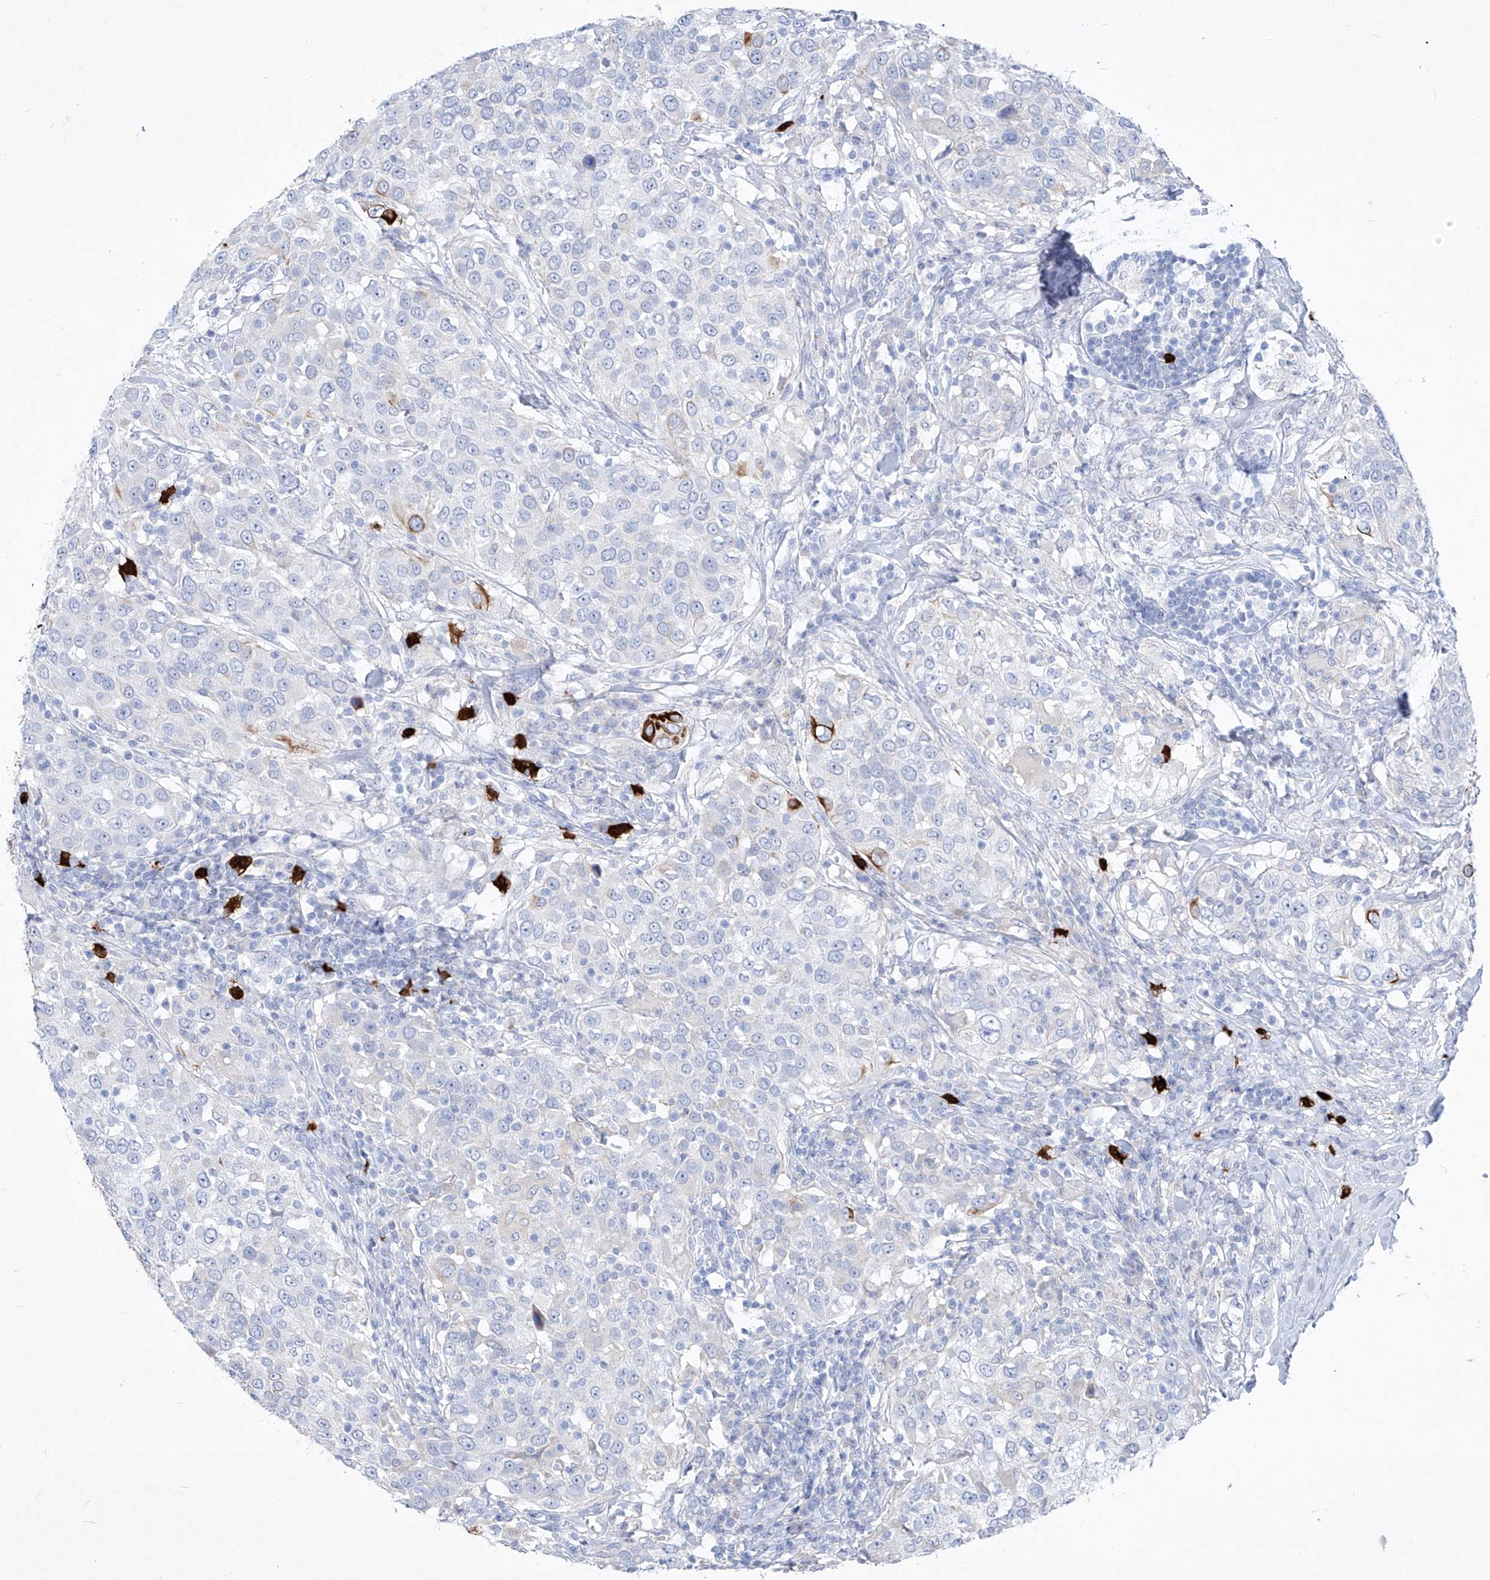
{"staining": {"intensity": "negative", "quantity": "none", "location": "none"}, "tissue": "urothelial cancer", "cell_type": "Tumor cells", "image_type": "cancer", "snomed": [{"axis": "morphology", "description": "Urothelial carcinoma, High grade"}, {"axis": "topography", "description": "Urinary bladder"}], "caption": "An immunohistochemistry (IHC) photomicrograph of high-grade urothelial carcinoma is shown. There is no staining in tumor cells of high-grade urothelial carcinoma. Brightfield microscopy of immunohistochemistry (IHC) stained with DAB (3,3'-diaminobenzidine) (brown) and hematoxylin (blue), captured at high magnification.", "gene": "FRS3", "patient": {"sex": "female", "age": 80}}